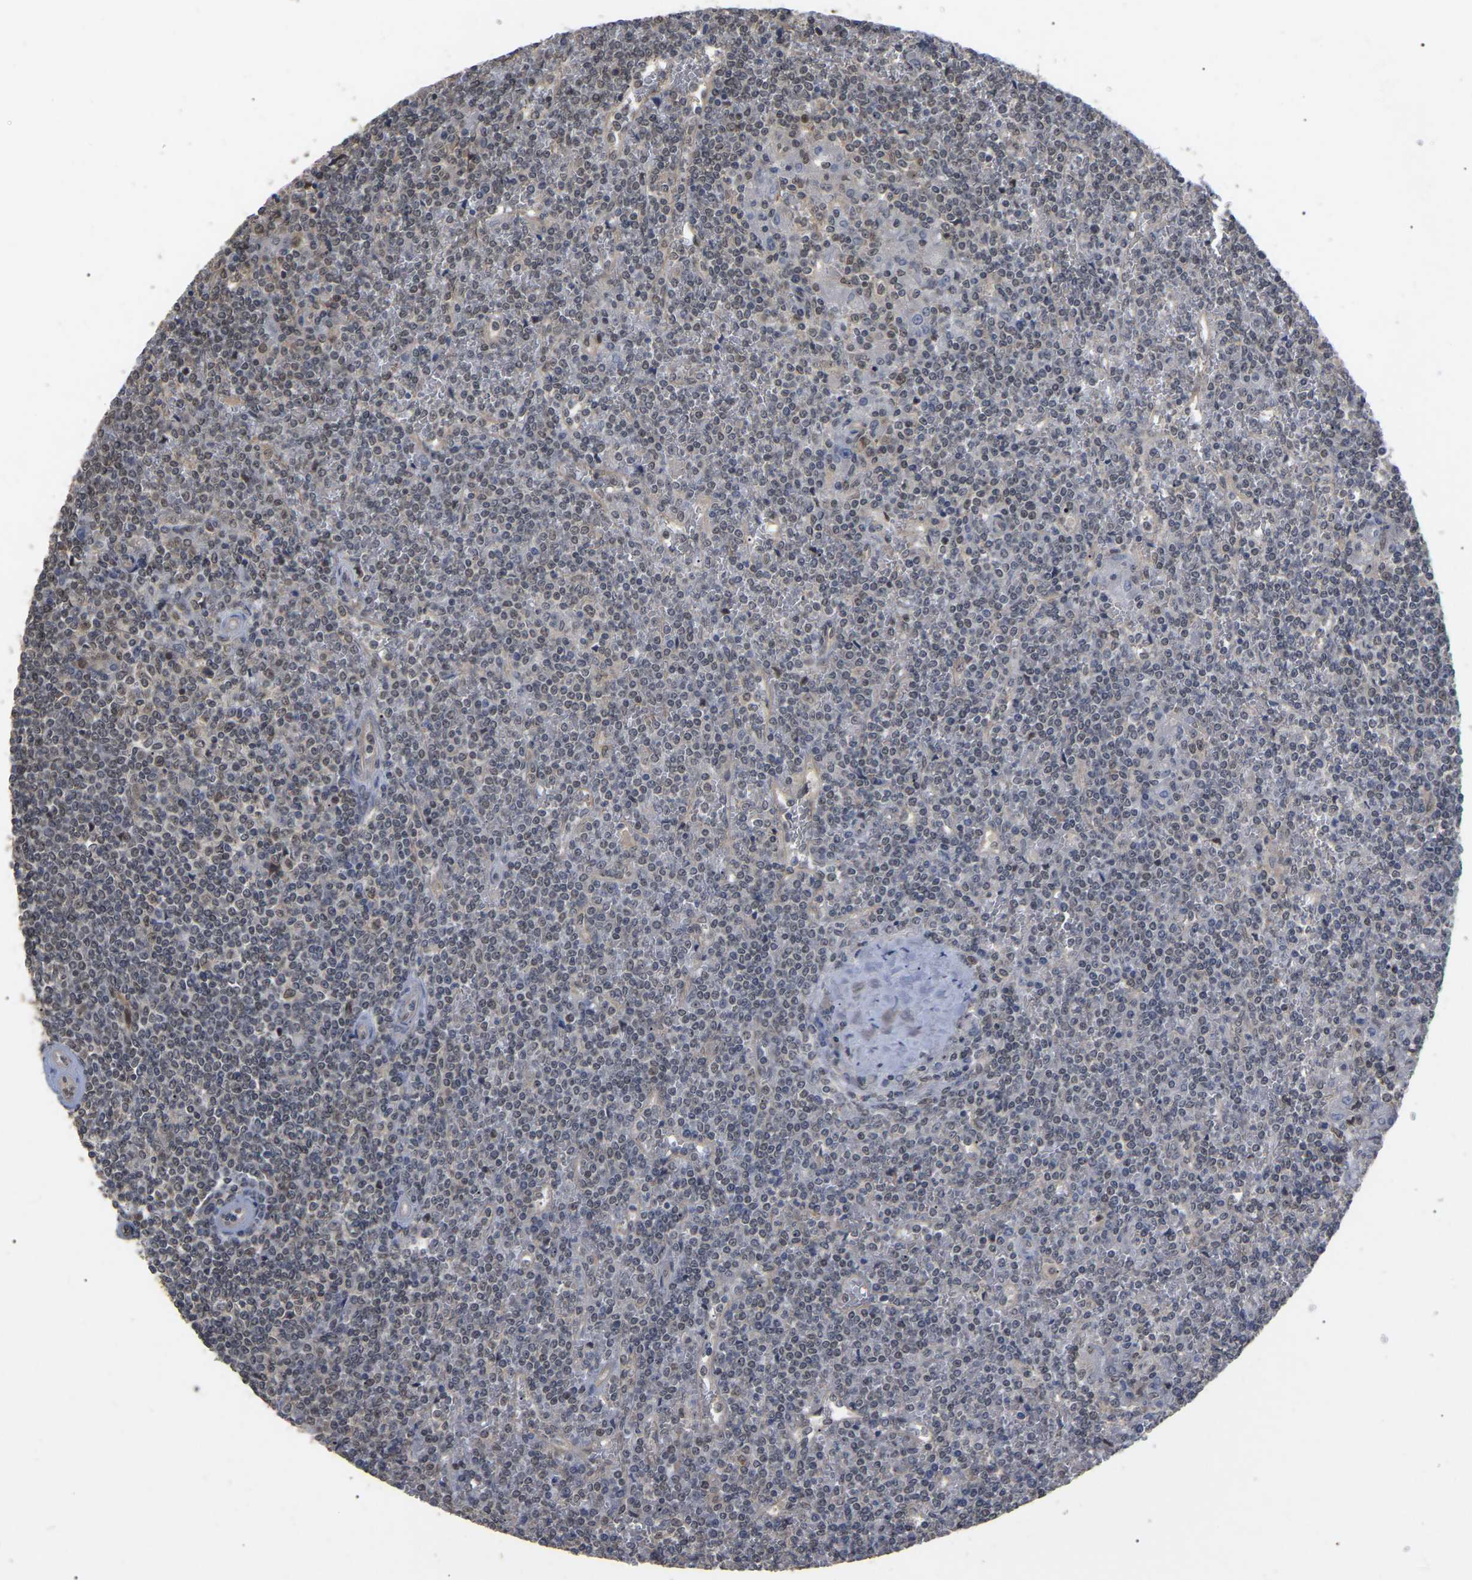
{"staining": {"intensity": "weak", "quantity": "<25%", "location": "nuclear"}, "tissue": "lymphoma", "cell_type": "Tumor cells", "image_type": "cancer", "snomed": [{"axis": "morphology", "description": "Malignant lymphoma, non-Hodgkin's type, Low grade"}, {"axis": "topography", "description": "Spleen"}], "caption": "This image is of lymphoma stained with immunohistochemistry to label a protein in brown with the nuclei are counter-stained blue. There is no staining in tumor cells.", "gene": "JAZF1", "patient": {"sex": "female", "age": 19}}